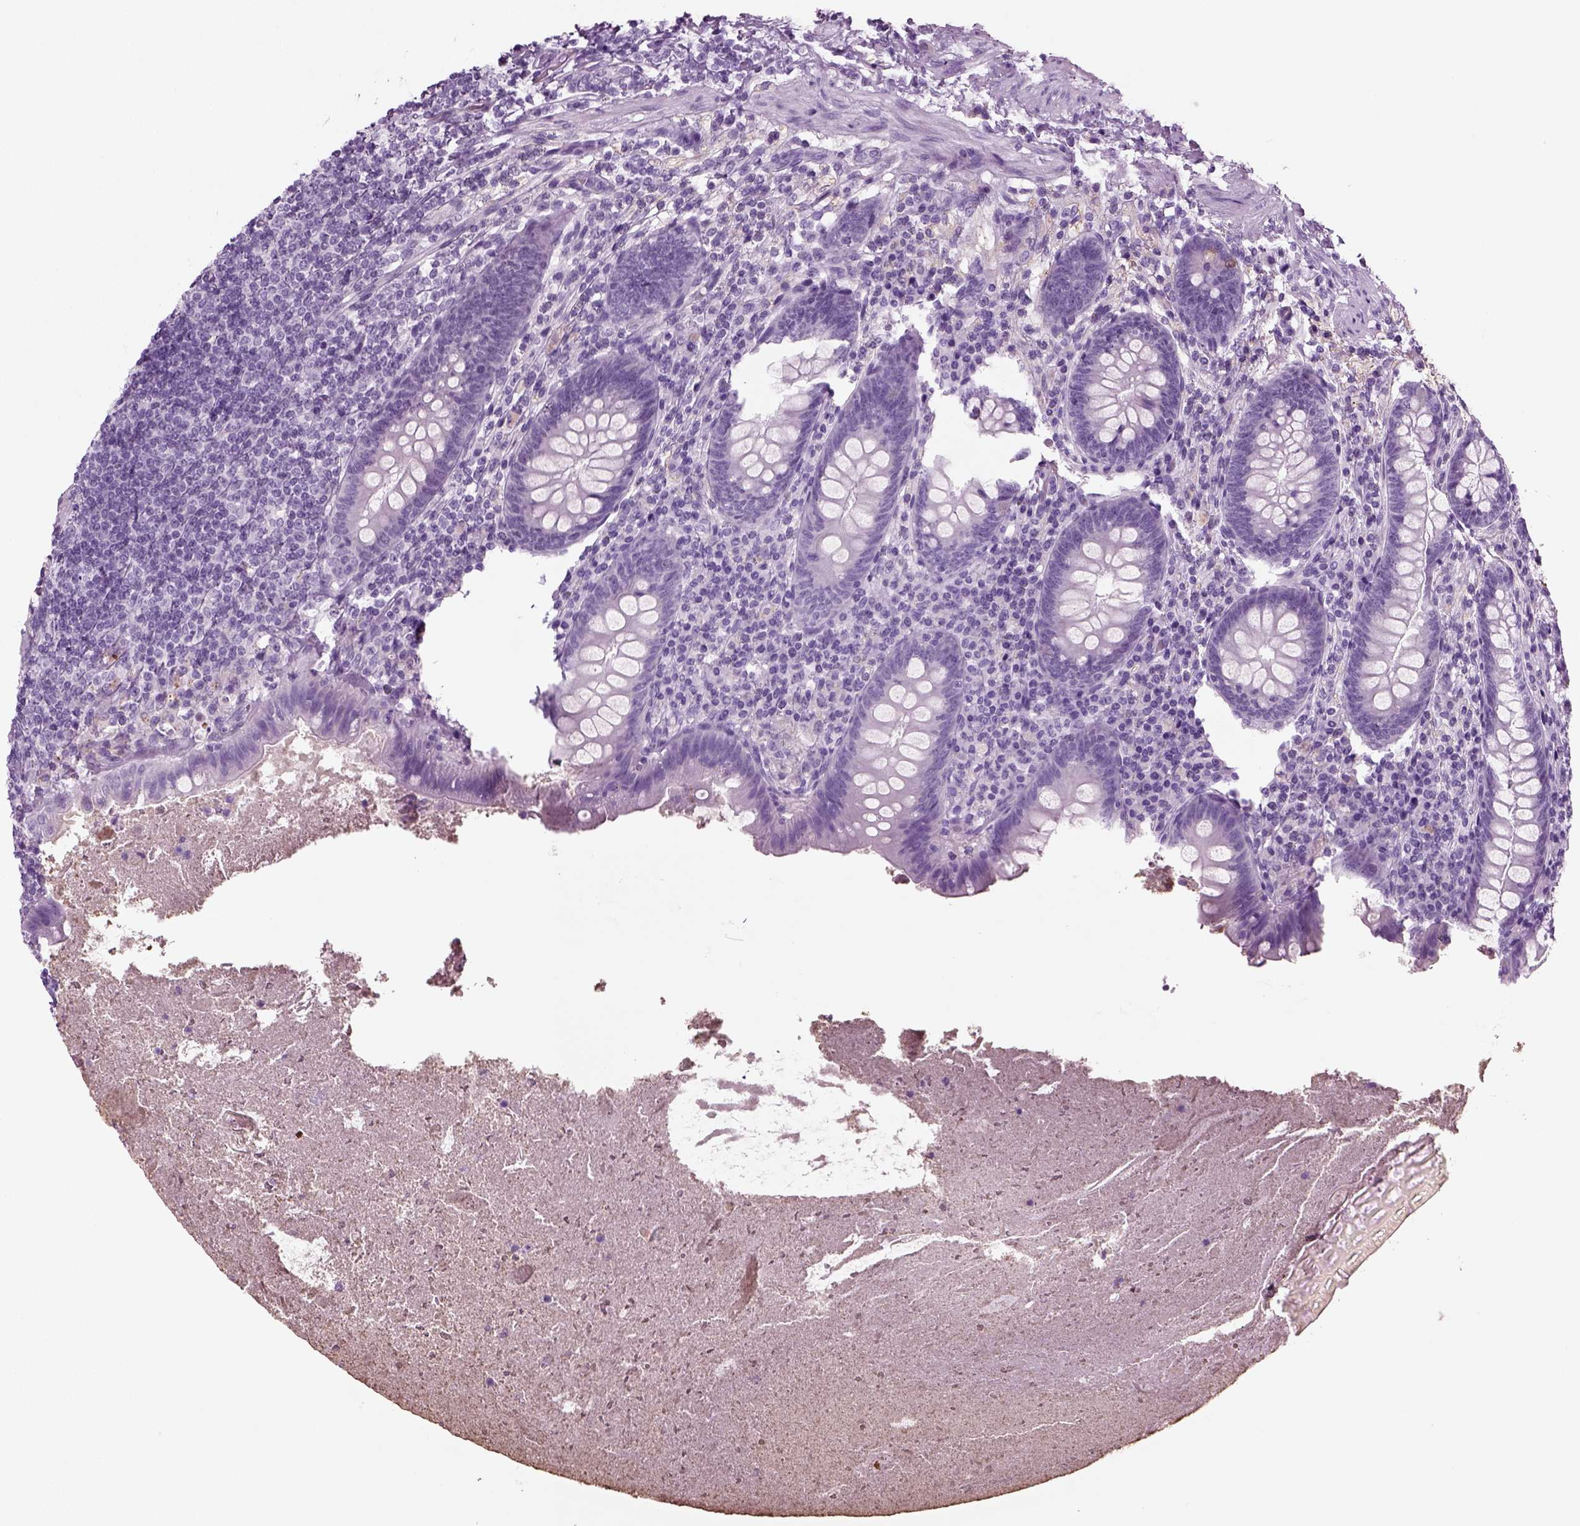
{"staining": {"intensity": "negative", "quantity": "none", "location": "none"}, "tissue": "appendix", "cell_type": "Glandular cells", "image_type": "normal", "snomed": [{"axis": "morphology", "description": "Normal tissue, NOS"}, {"axis": "topography", "description": "Appendix"}], "caption": "Protein analysis of normal appendix displays no significant positivity in glandular cells. (Brightfield microscopy of DAB (3,3'-diaminobenzidine) immunohistochemistry at high magnification).", "gene": "CRABP1", "patient": {"sex": "male", "age": 47}}